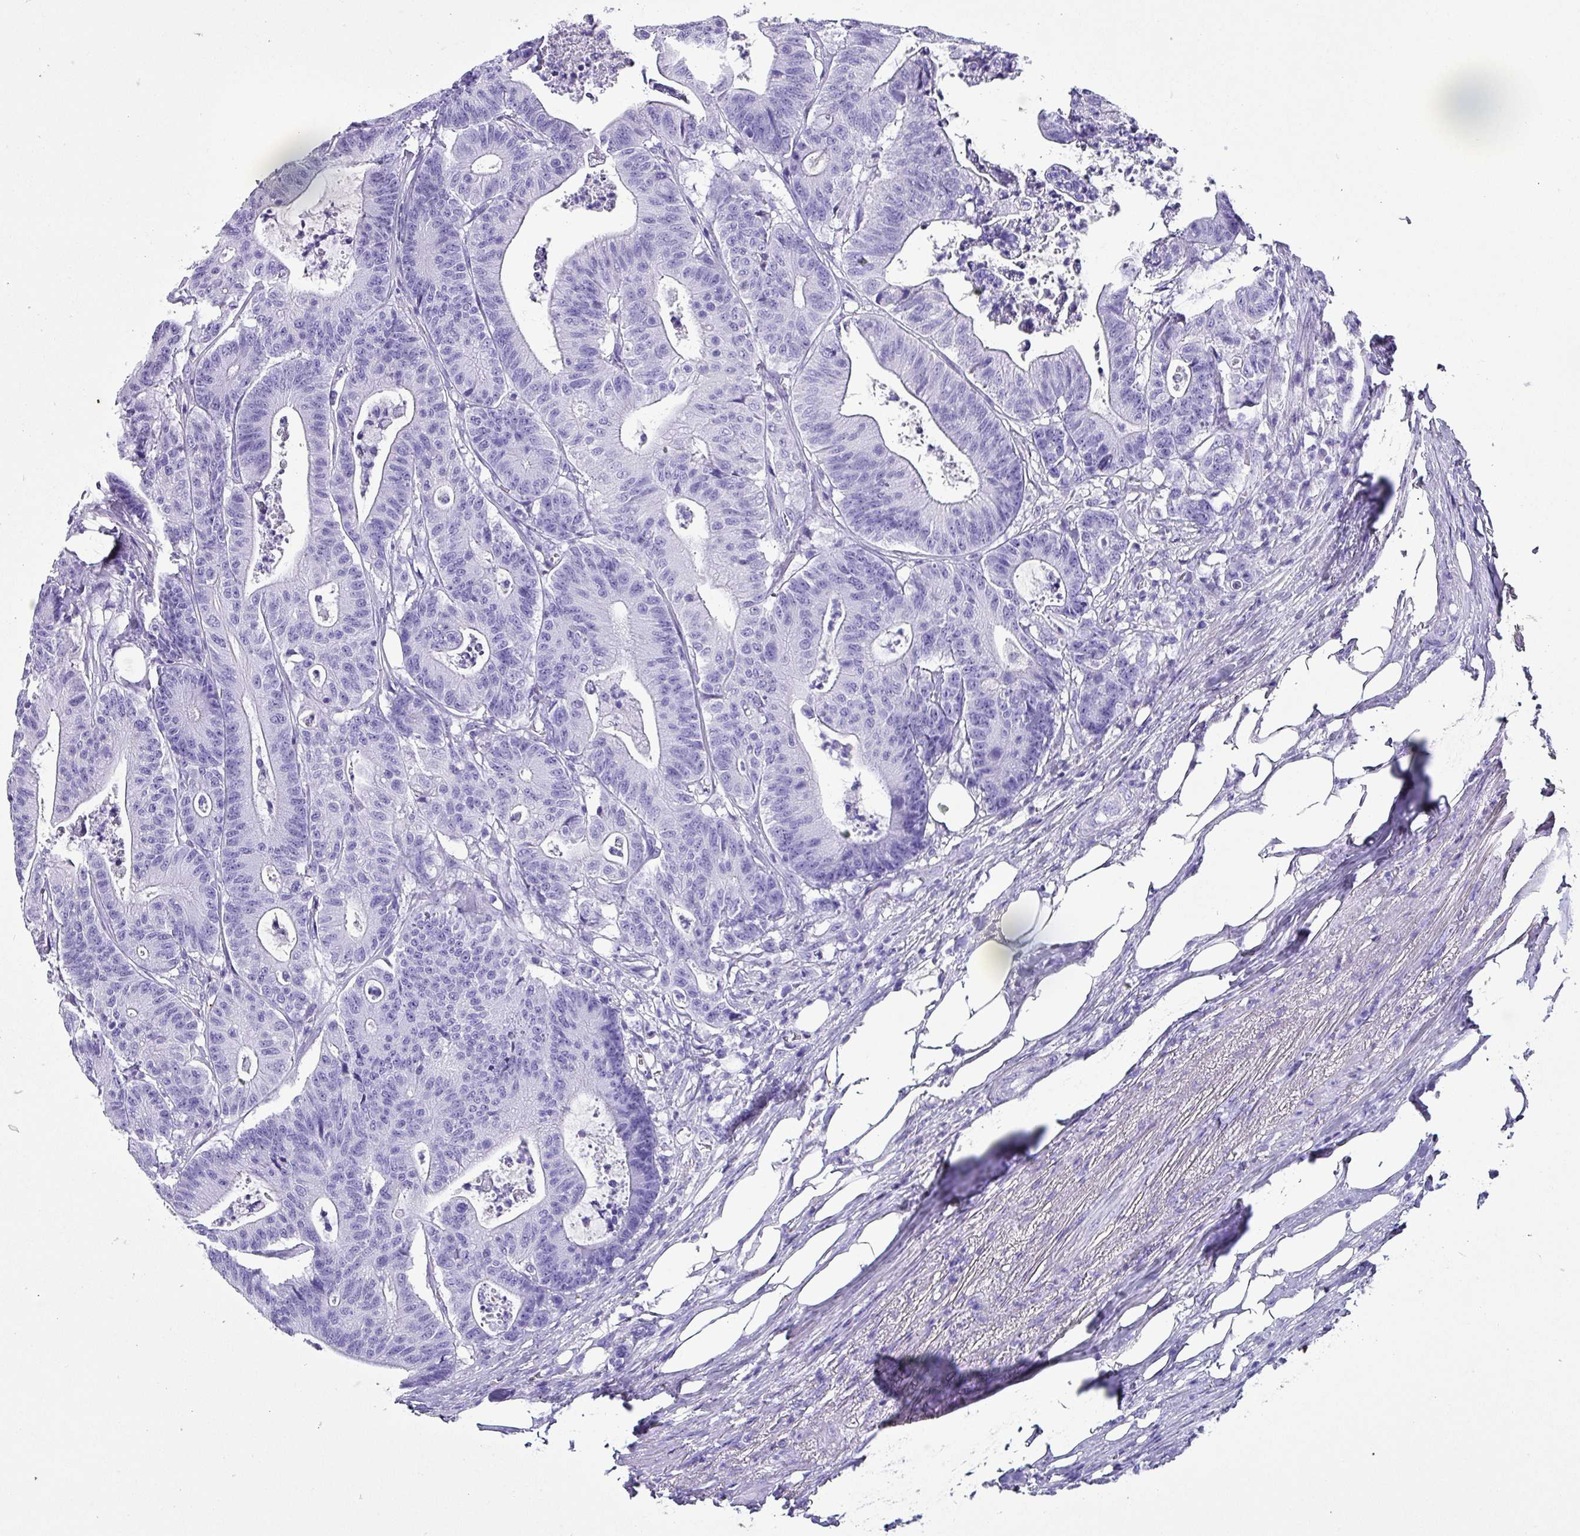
{"staining": {"intensity": "negative", "quantity": "none", "location": "none"}, "tissue": "colorectal cancer", "cell_type": "Tumor cells", "image_type": "cancer", "snomed": [{"axis": "morphology", "description": "Adenocarcinoma, NOS"}, {"axis": "topography", "description": "Colon"}], "caption": "IHC of human colorectal cancer (adenocarcinoma) shows no expression in tumor cells. (Stains: DAB immunohistochemistry with hematoxylin counter stain, Microscopy: brightfield microscopy at high magnification).", "gene": "KRT6C", "patient": {"sex": "female", "age": 84}}